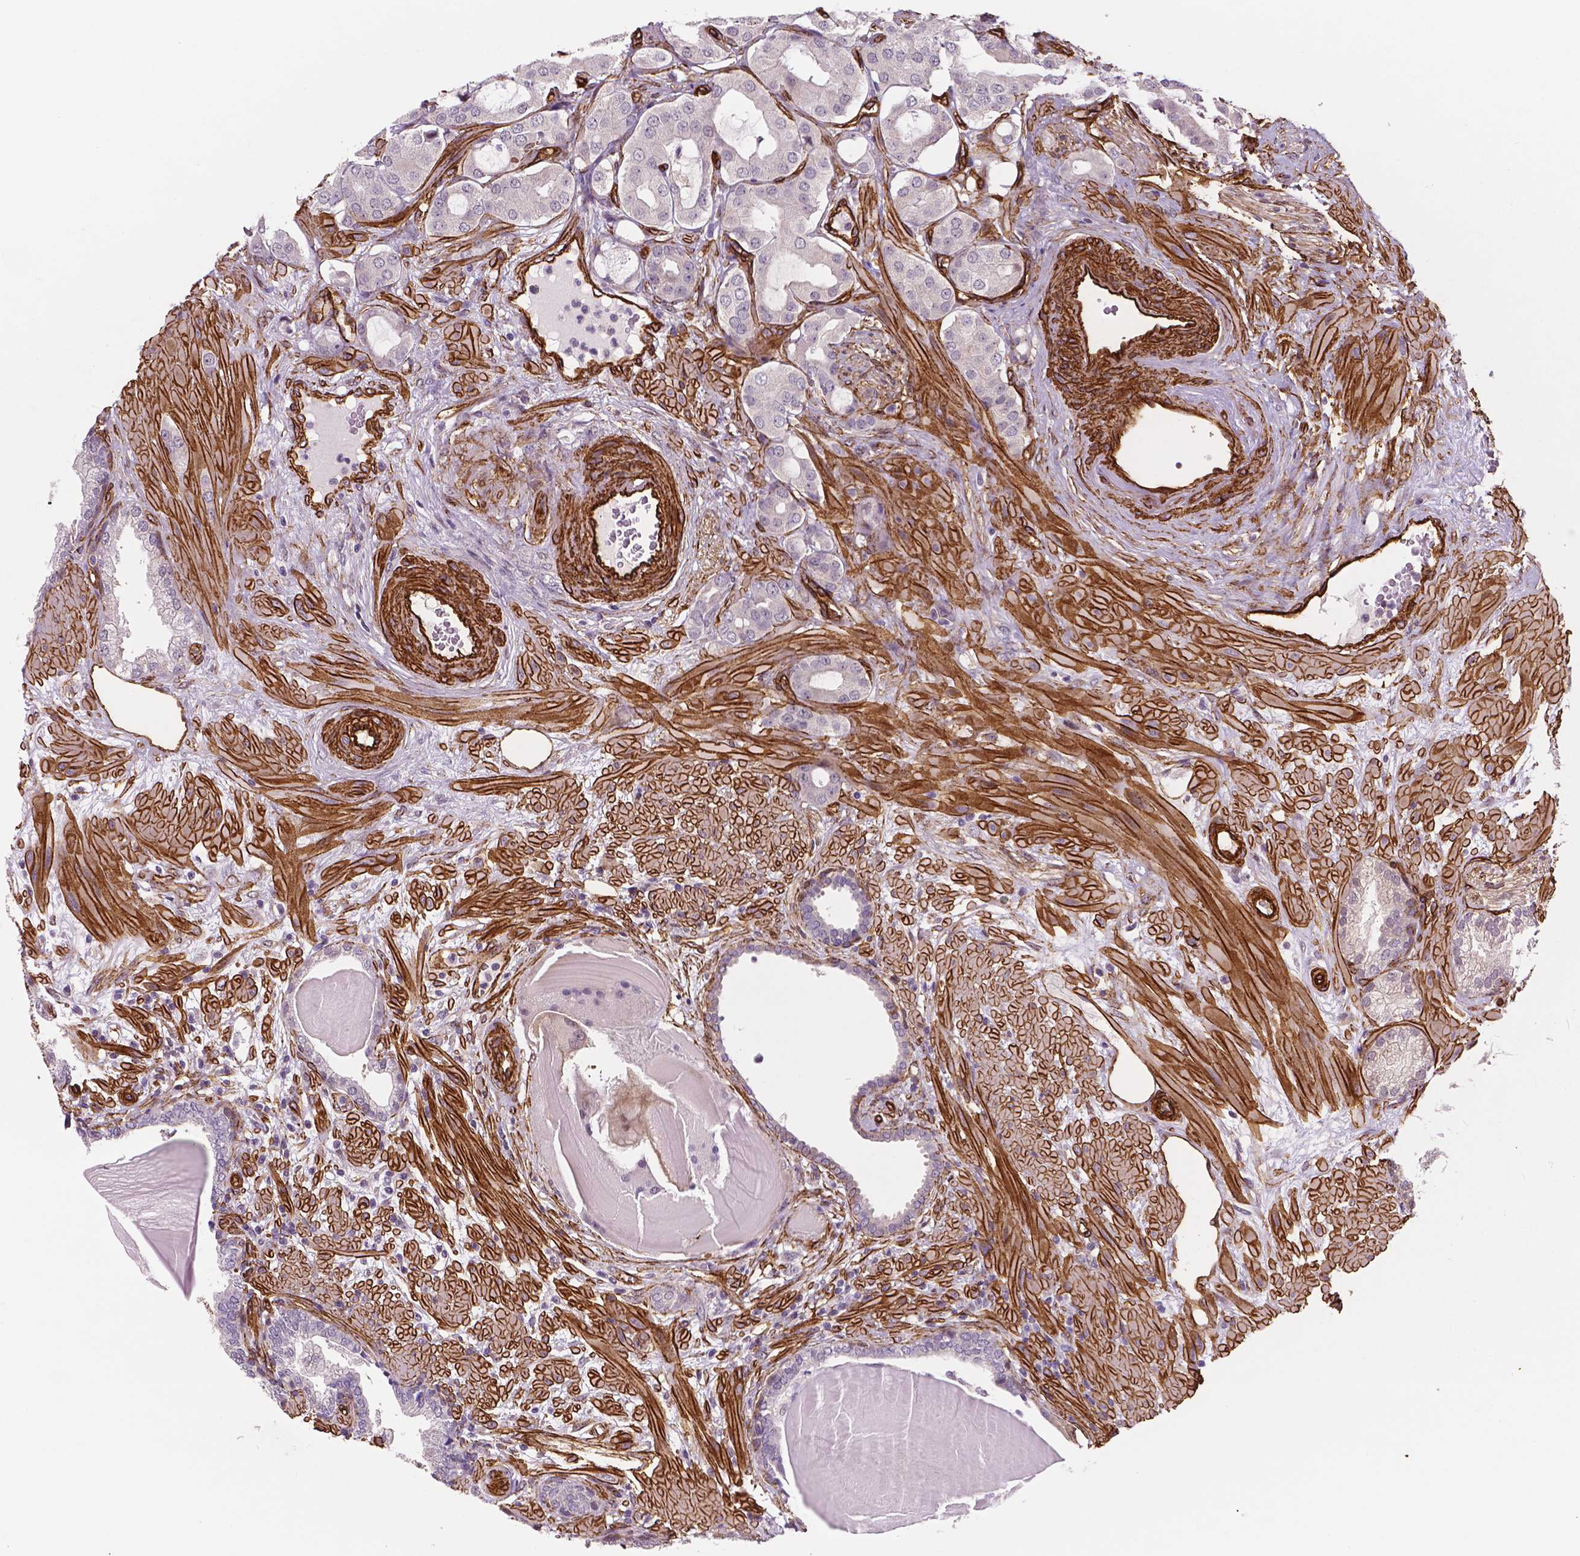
{"staining": {"intensity": "negative", "quantity": "none", "location": "none"}, "tissue": "prostate cancer", "cell_type": "Tumor cells", "image_type": "cancer", "snomed": [{"axis": "morphology", "description": "Adenocarcinoma, Low grade"}, {"axis": "topography", "description": "Prostate"}], "caption": "Prostate low-grade adenocarcinoma stained for a protein using immunohistochemistry (IHC) displays no positivity tumor cells.", "gene": "EGFL8", "patient": {"sex": "male", "age": 57}}